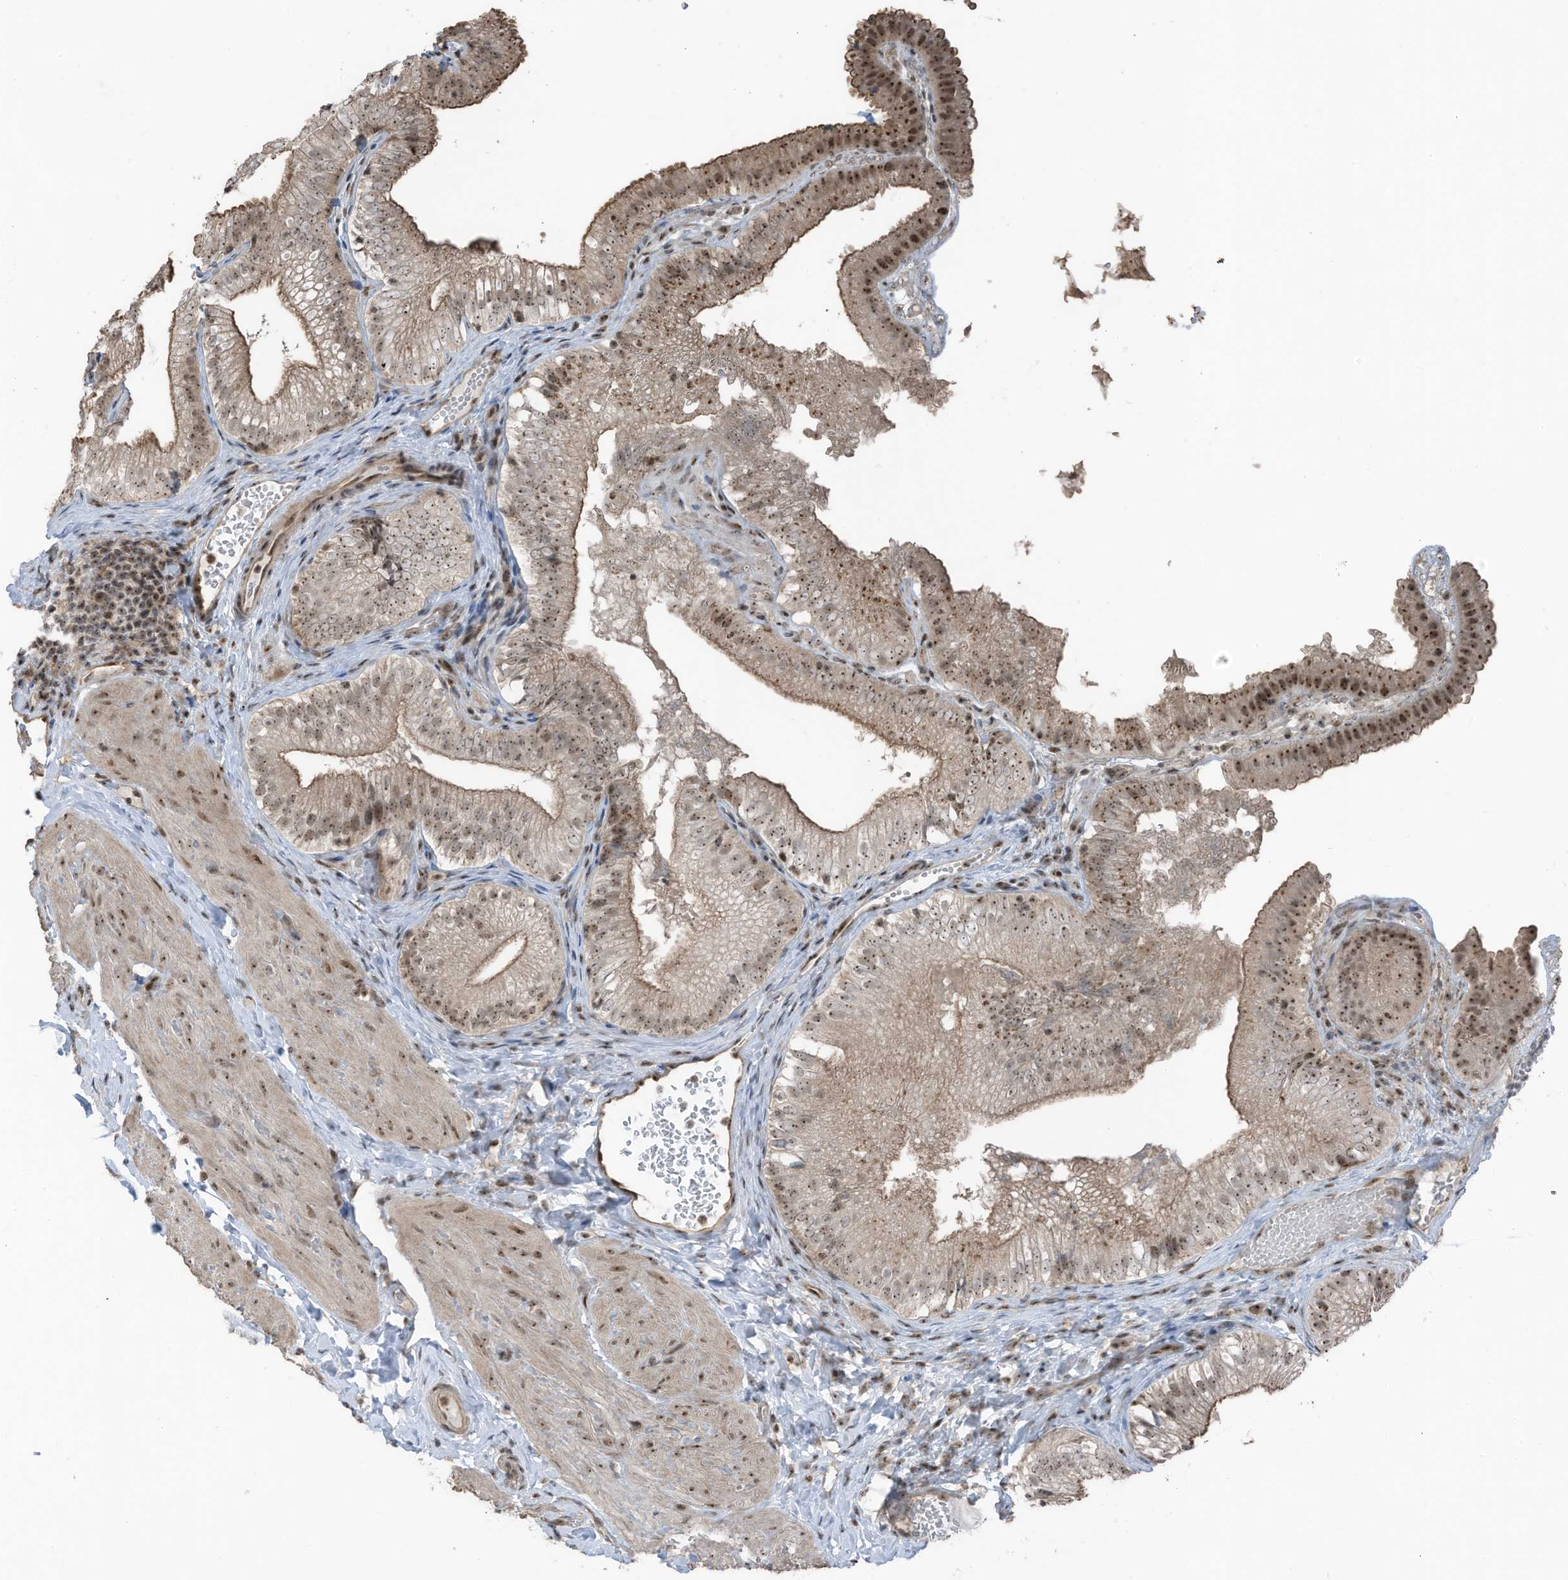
{"staining": {"intensity": "moderate", "quantity": ">75%", "location": "cytoplasmic/membranous,nuclear"}, "tissue": "gallbladder", "cell_type": "Glandular cells", "image_type": "normal", "snomed": [{"axis": "morphology", "description": "Normal tissue, NOS"}, {"axis": "topography", "description": "Gallbladder"}], "caption": "IHC micrograph of unremarkable gallbladder stained for a protein (brown), which reveals medium levels of moderate cytoplasmic/membranous,nuclear positivity in approximately >75% of glandular cells.", "gene": "UTP3", "patient": {"sex": "female", "age": 30}}